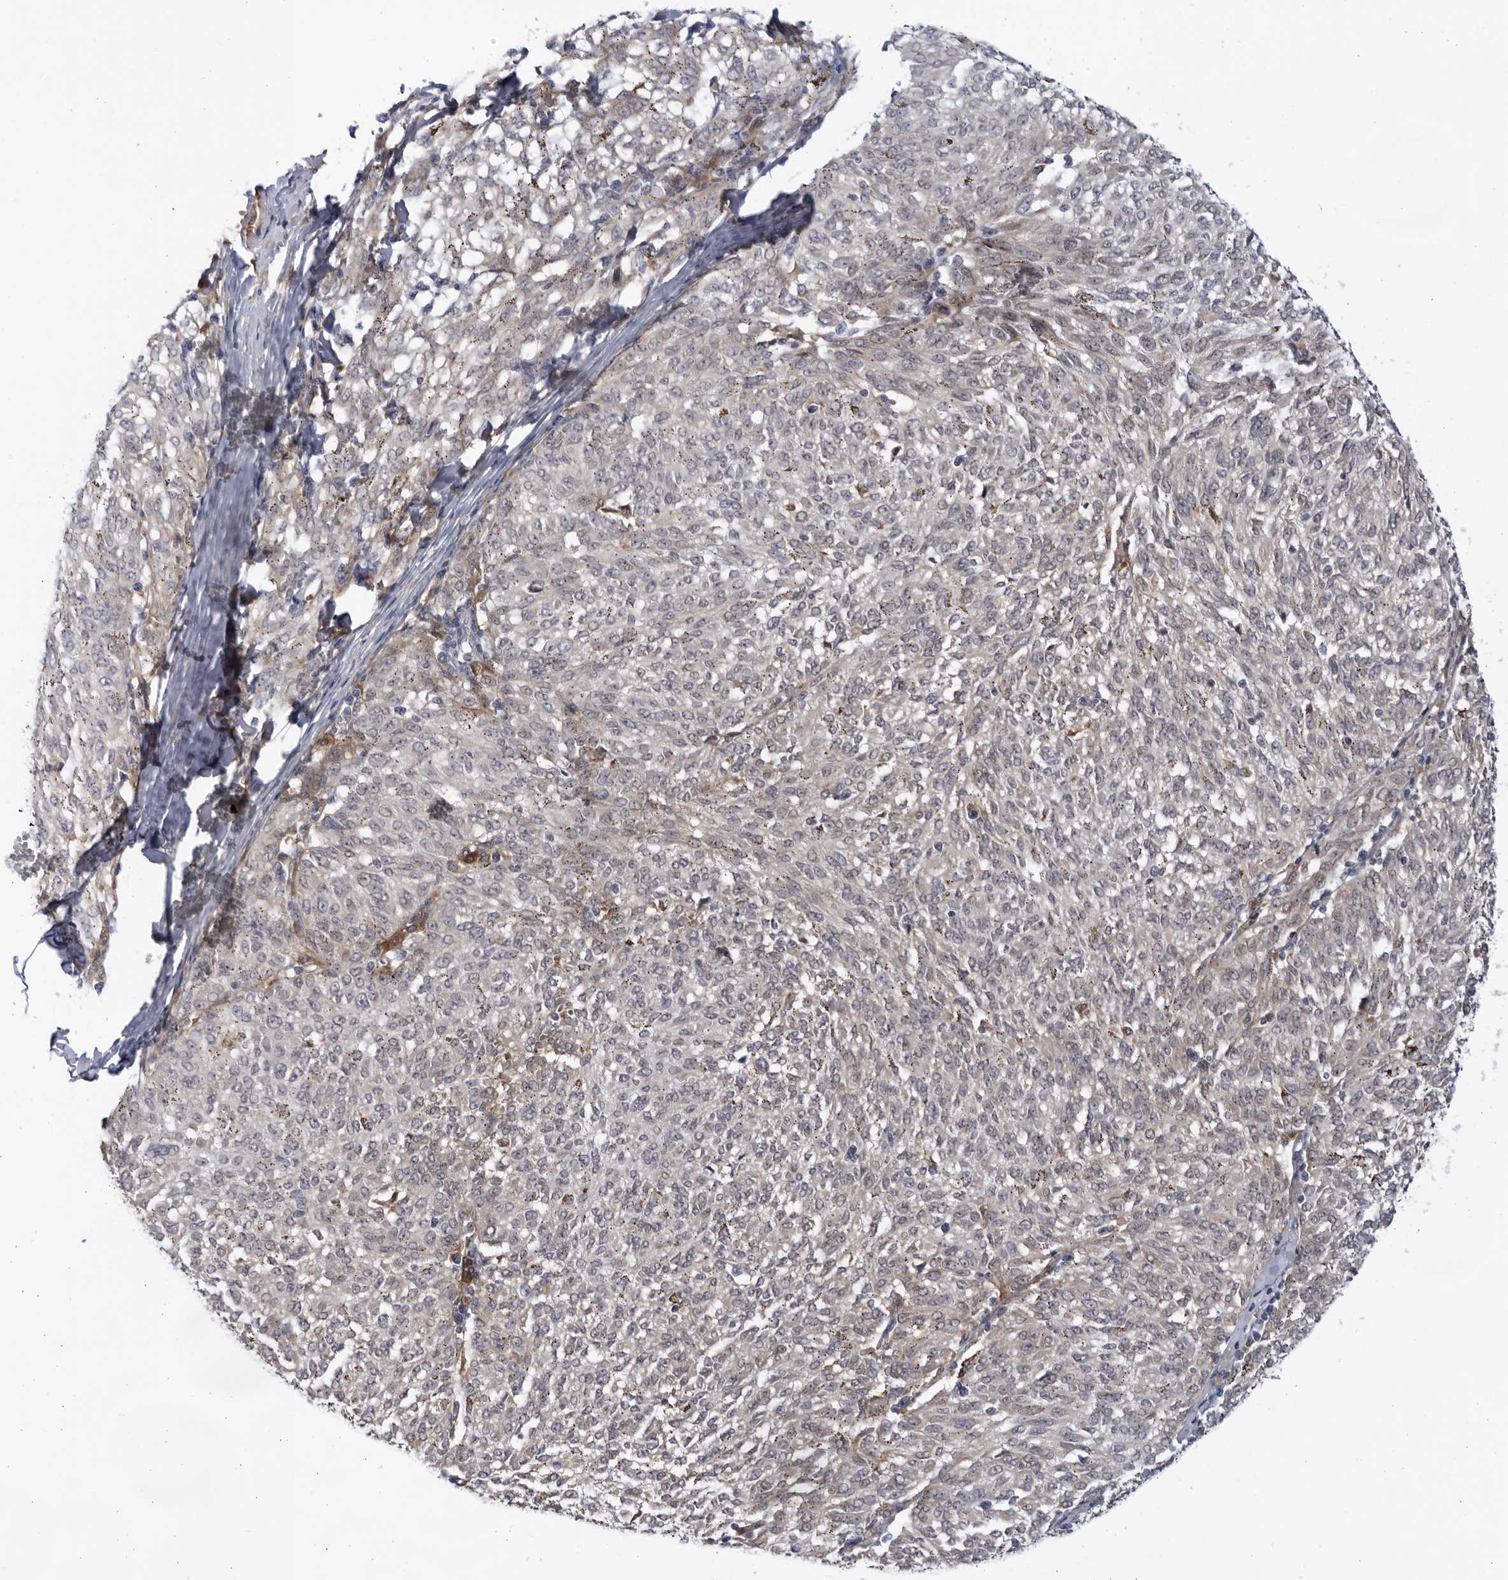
{"staining": {"intensity": "weak", "quantity": "25%-75%", "location": "cytoplasmic/membranous"}, "tissue": "melanoma", "cell_type": "Tumor cells", "image_type": "cancer", "snomed": [{"axis": "morphology", "description": "Malignant melanoma, NOS"}, {"axis": "topography", "description": "Skin"}], "caption": "Melanoma tissue demonstrates weak cytoplasmic/membranous positivity in approximately 25%-75% of tumor cells", "gene": "BMP2K", "patient": {"sex": "female", "age": 72}}